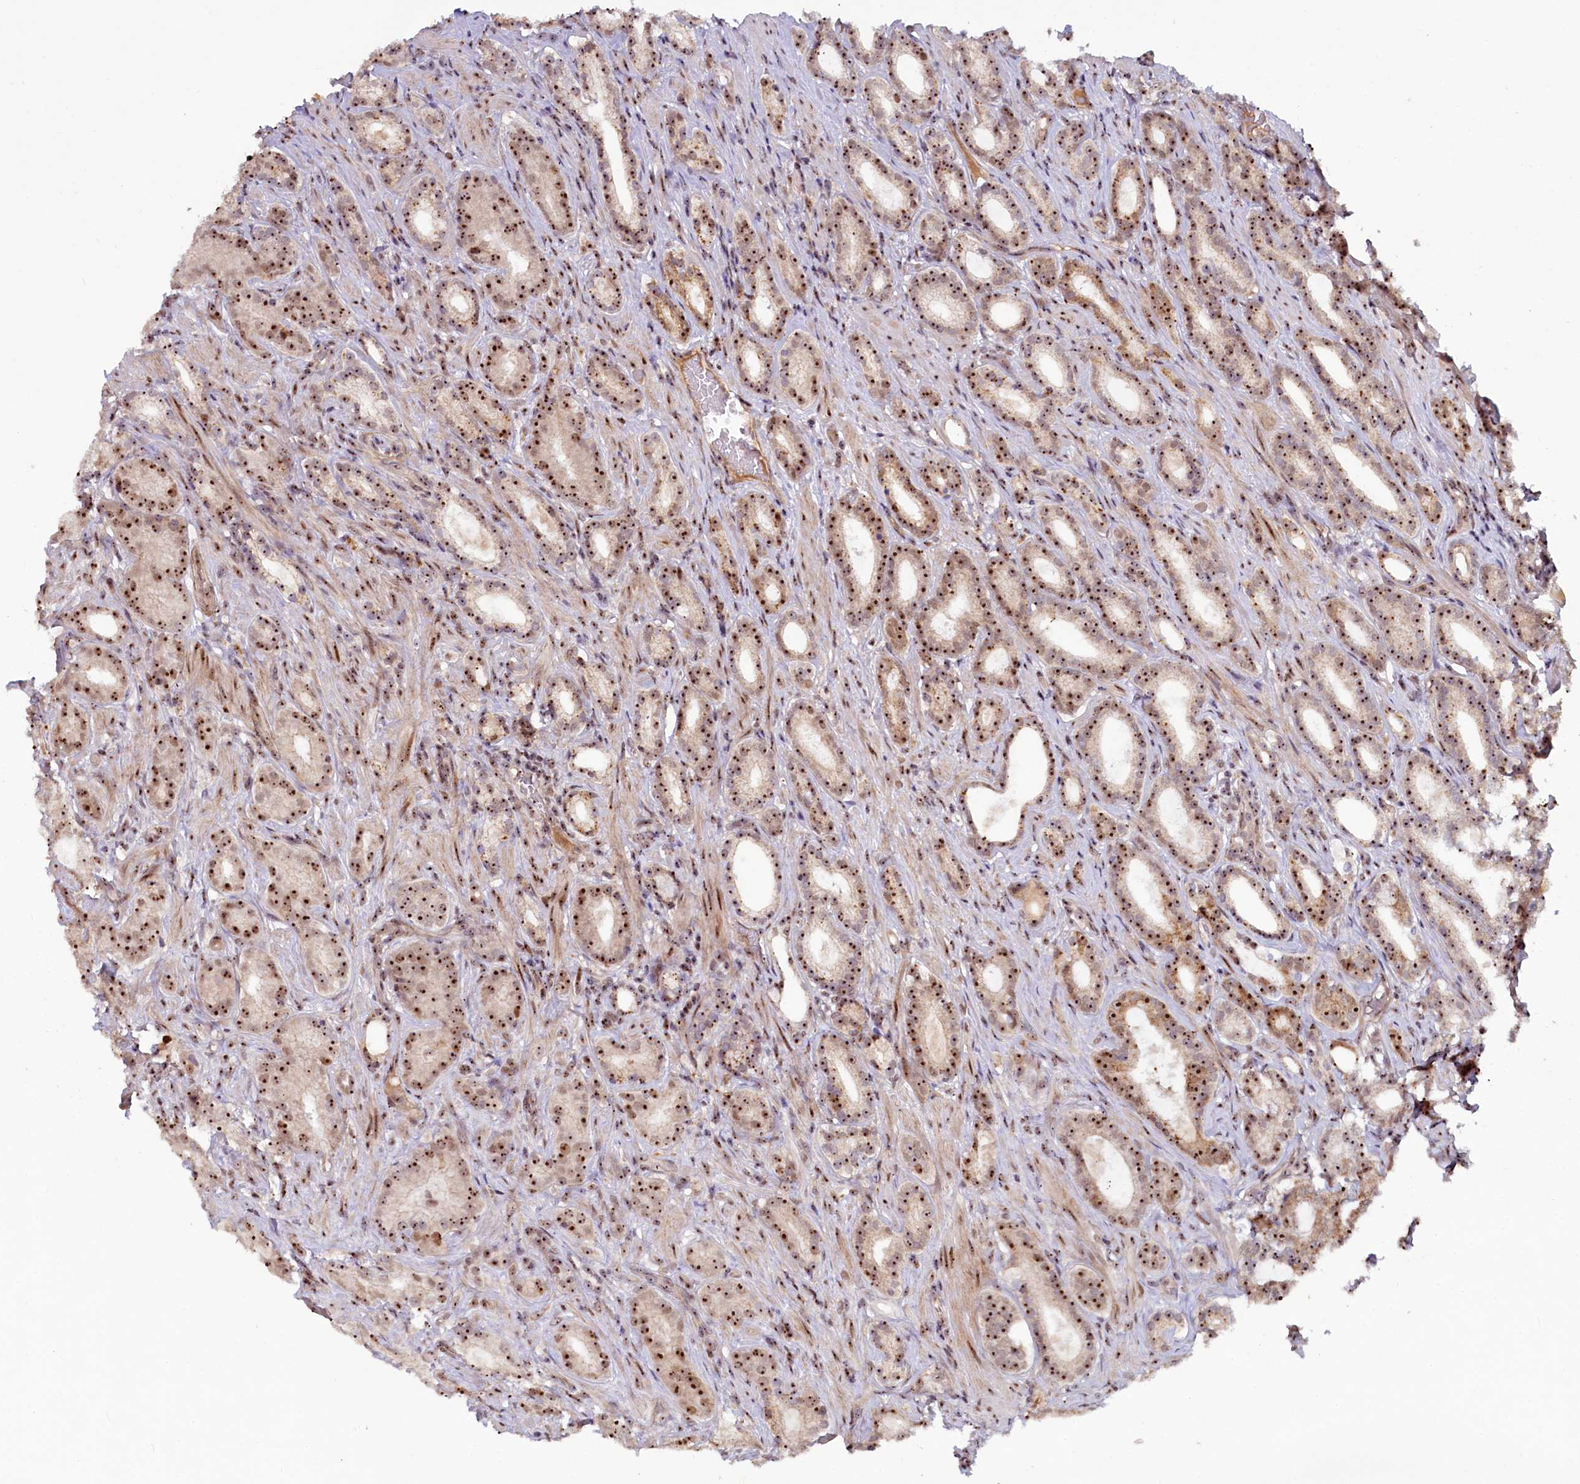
{"staining": {"intensity": "strong", "quantity": ">75%", "location": "nuclear"}, "tissue": "prostate cancer", "cell_type": "Tumor cells", "image_type": "cancer", "snomed": [{"axis": "morphology", "description": "Adenocarcinoma, Low grade"}, {"axis": "topography", "description": "Prostate"}], "caption": "Immunohistochemistry (IHC) staining of prostate cancer, which displays high levels of strong nuclear staining in about >75% of tumor cells indicating strong nuclear protein positivity. The staining was performed using DAB (3,3'-diaminobenzidine) (brown) for protein detection and nuclei were counterstained in hematoxylin (blue).", "gene": "TCOF1", "patient": {"sex": "male", "age": 71}}